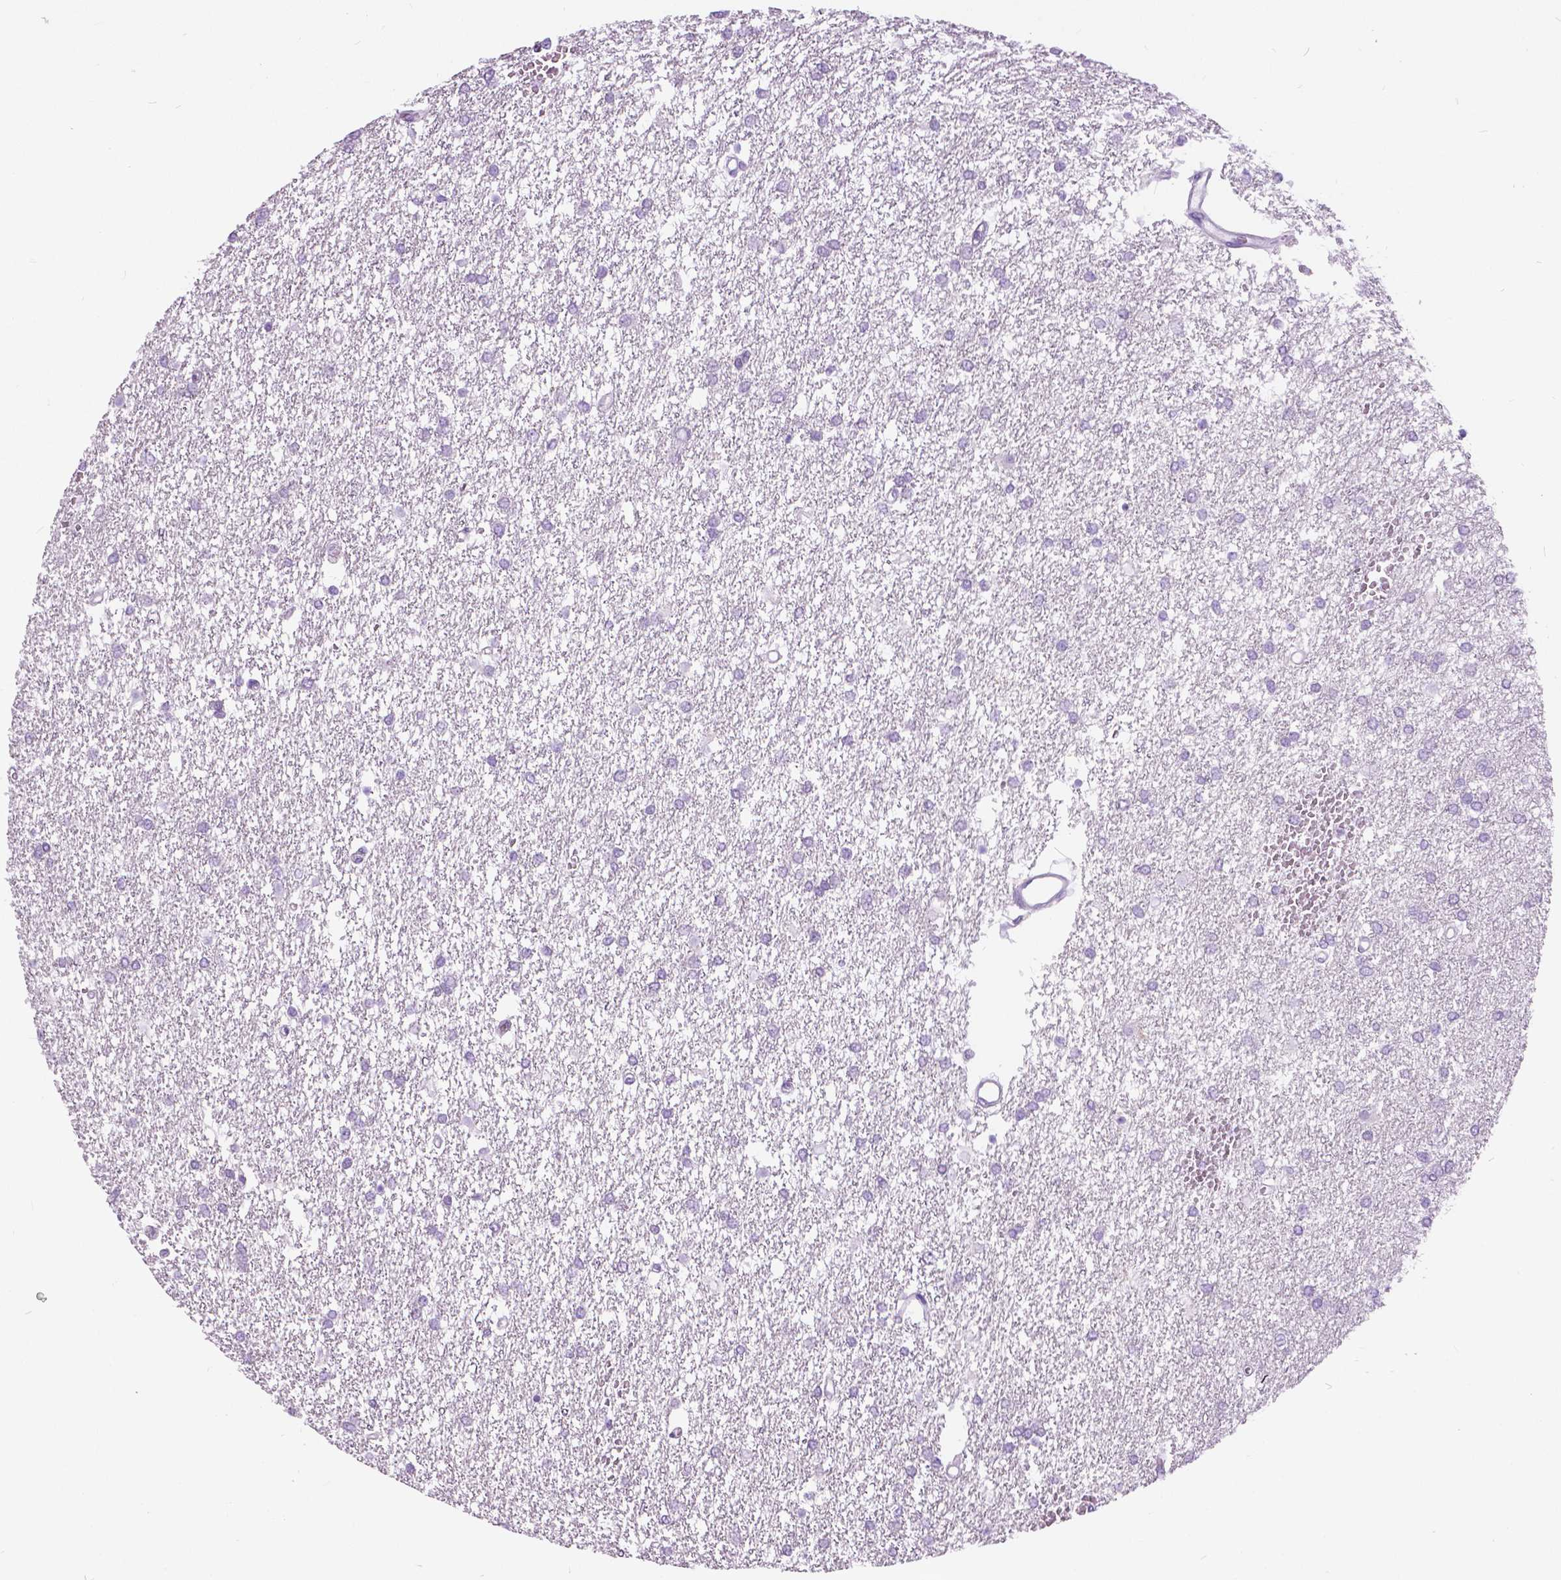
{"staining": {"intensity": "negative", "quantity": "none", "location": "none"}, "tissue": "glioma", "cell_type": "Tumor cells", "image_type": "cancer", "snomed": [{"axis": "morphology", "description": "Glioma, malignant, High grade"}, {"axis": "topography", "description": "Brain"}], "caption": "Immunohistochemistry (IHC) of human glioma displays no expression in tumor cells. Brightfield microscopy of immunohistochemistry (IHC) stained with DAB (3,3'-diaminobenzidine) (brown) and hematoxylin (blue), captured at high magnification.", "gene": "TP53TG5", "patient": {"sex": "female", "age": 61}}